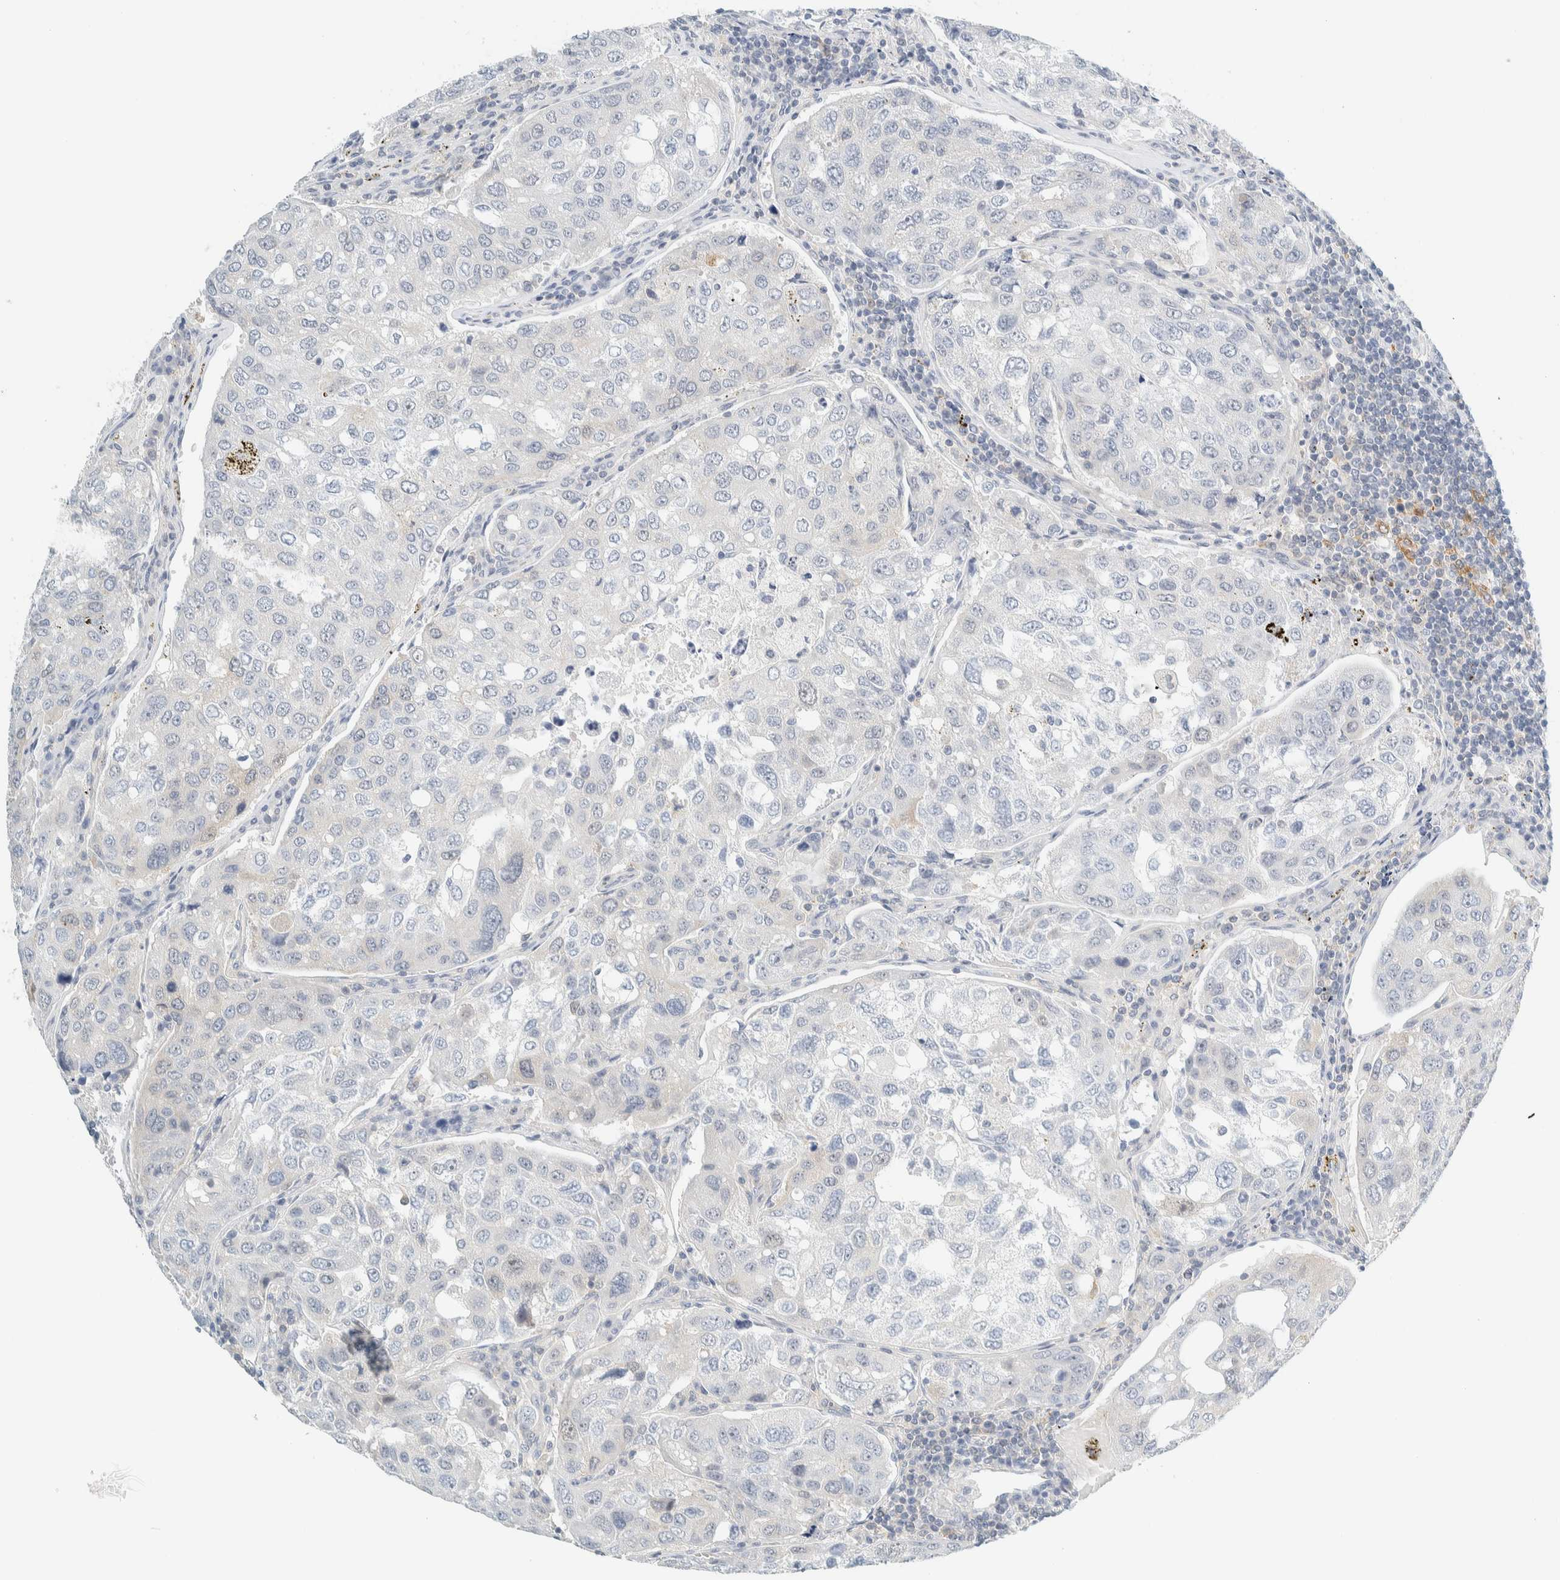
{"staining": {"intensity": "negative", "quantity": "none", "location": "none"}, "tissue": "urothelial cancer", "cell_type": "Tumor cells", "image_type": "cancer", "snomed": [{"axis": "morphology", "description": "Urothelial carcinoma, High grade"}, {"axis": "topography", "description": "Lymph node"}, {"axis": "topography", "description": "Urinary bladder"}], "caption": "Protein analysis of urothelial carcinoma (high-grade) demonstrates no significant positivity in tumor cells.", "gene": "NDE1", "patient": {"sex": "male", "age": 51}}